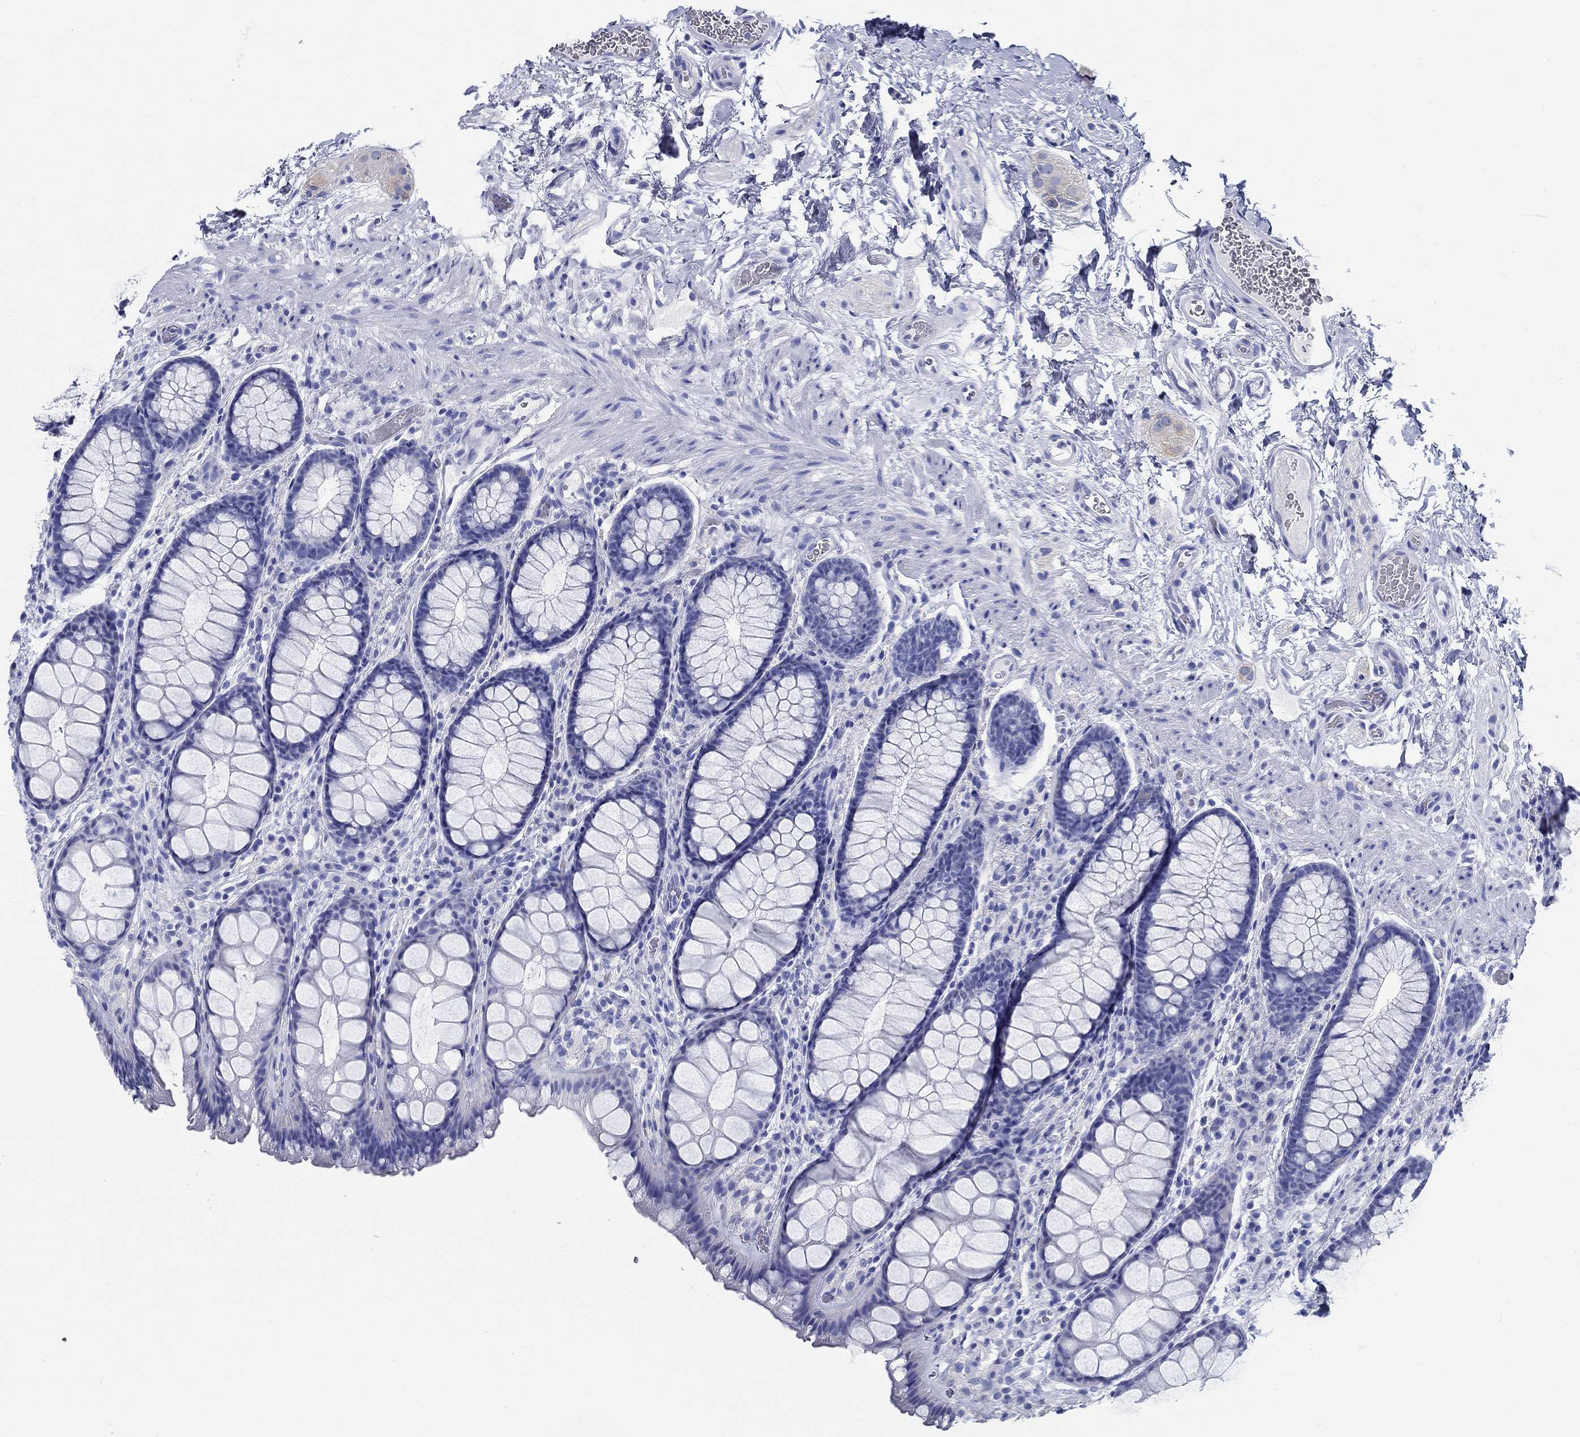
{"staining": {"intensity": "negative", "quantity": "none", "location": "none"}, "tissue": "rectum", "cell_type": "Glandular cells", "image_type": "normal", "snomed": [{"axis": "morphology", "description": "Normal tissue, NOS"}, {"axis": "topography", "description": "Rectum"}], "caption": "Protein analysis of normal rectum displays no significant expression in glandular cells. (DAB (3,3'-diaminobenzidine) immunohistochemistry (IHC) with hematoxylin counter stain).", "gene": "FBXO2", "patient": {"sex": "female", "age": 62}}